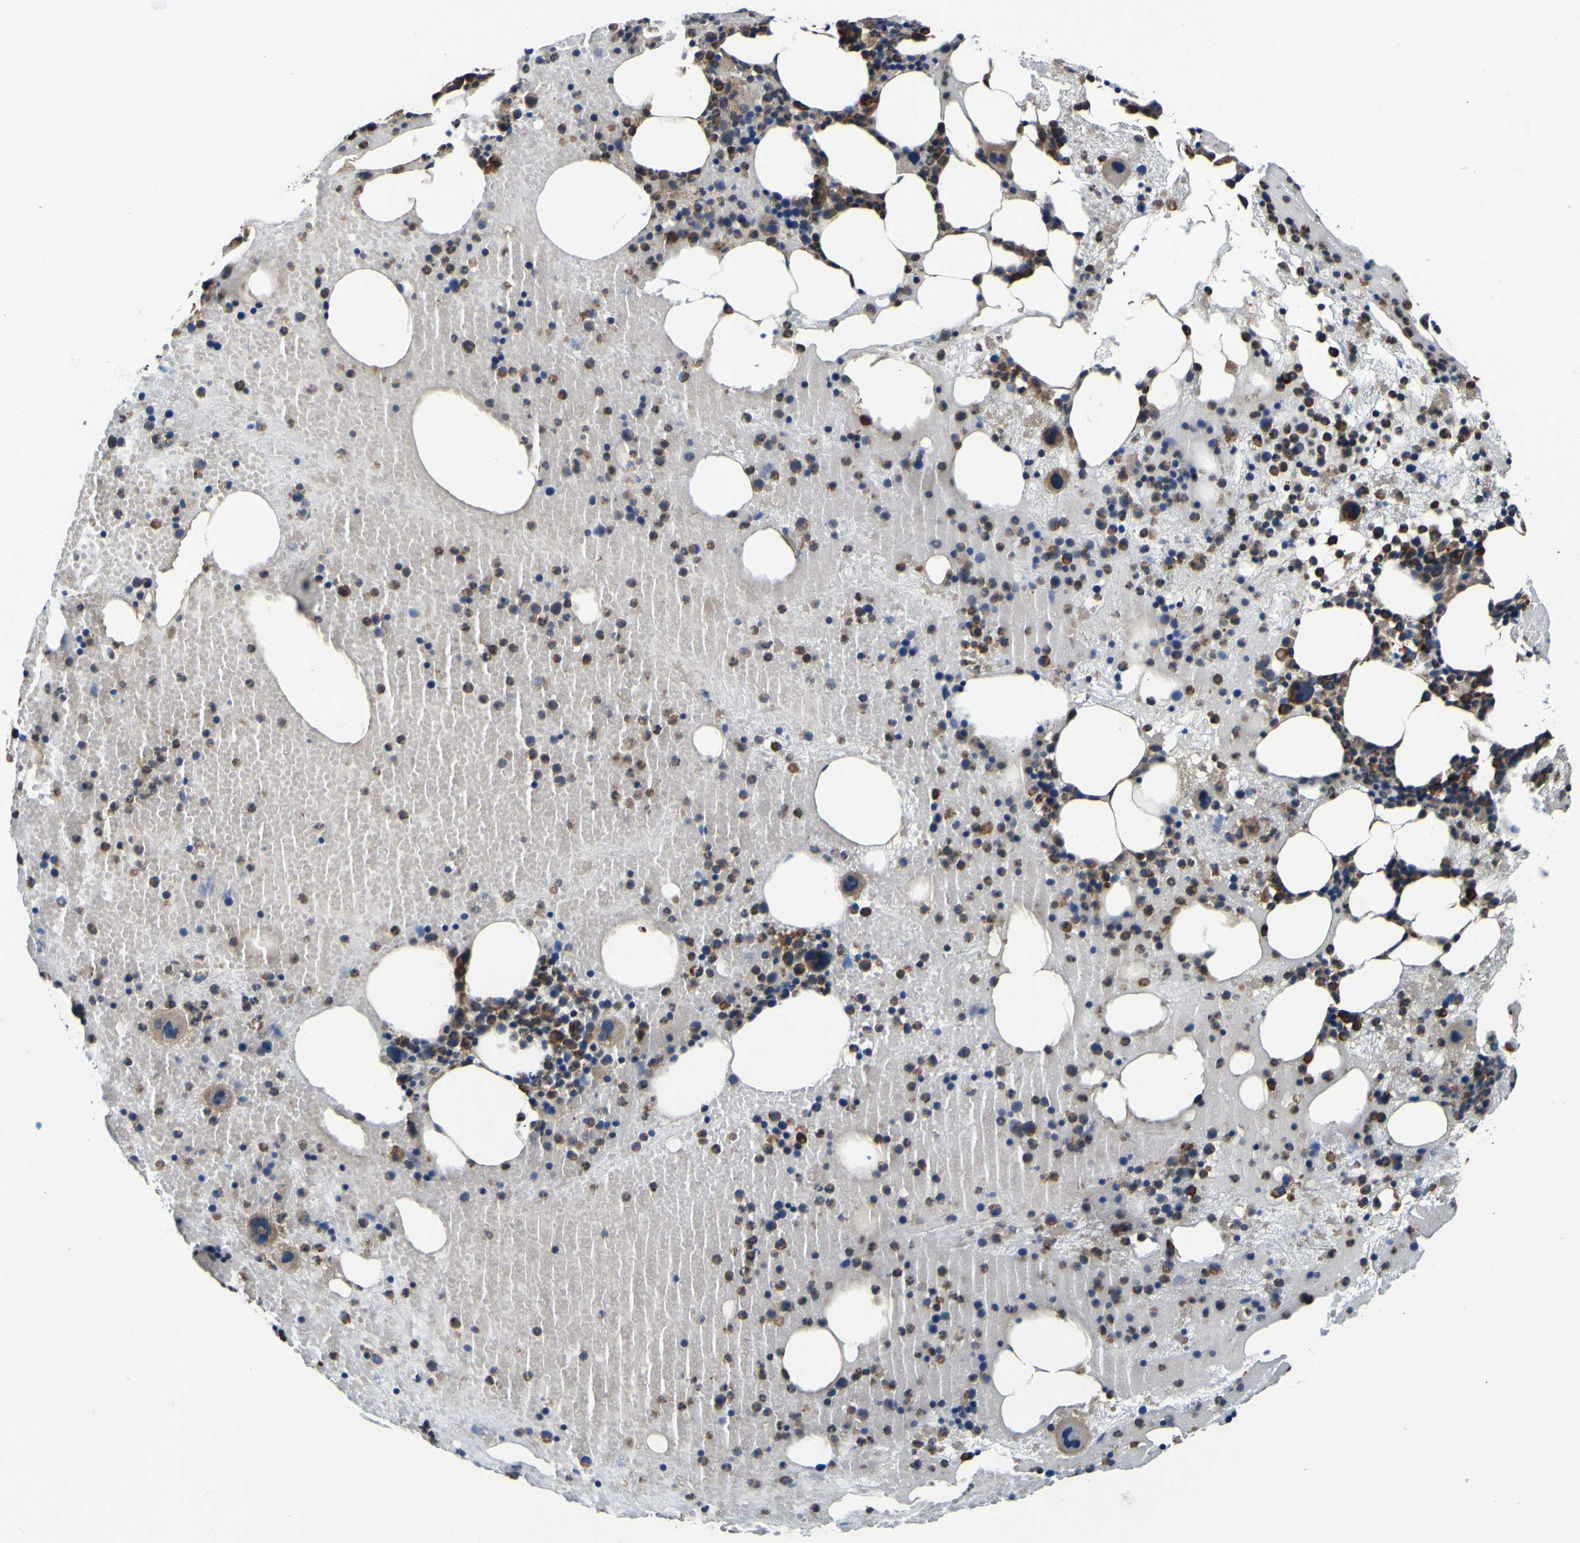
{"staining": {"intensity": "moderate", "quantity": "25%-75%", "location": "cytoplasmic/membranous"}, "tissue": "bone marrow", "cell_type": "Hematopoietic cells", "image_type": "normal", "snomed": [{"axis": "morphology", "description": "Normal tissue, NOS"}, {"axis": "morphology", "description": "Inflammation, NOS"}, {"axis": "topography", "description": "Bone marrow"}], "caption": "Protein staining of normal bone marrow reveals moderate cytoplasmic/membranous expression in approximately 25%-75% of hematopoietic cells.", "gene": "INPP5A", "patient": {"sex": "male", "age": 43}}